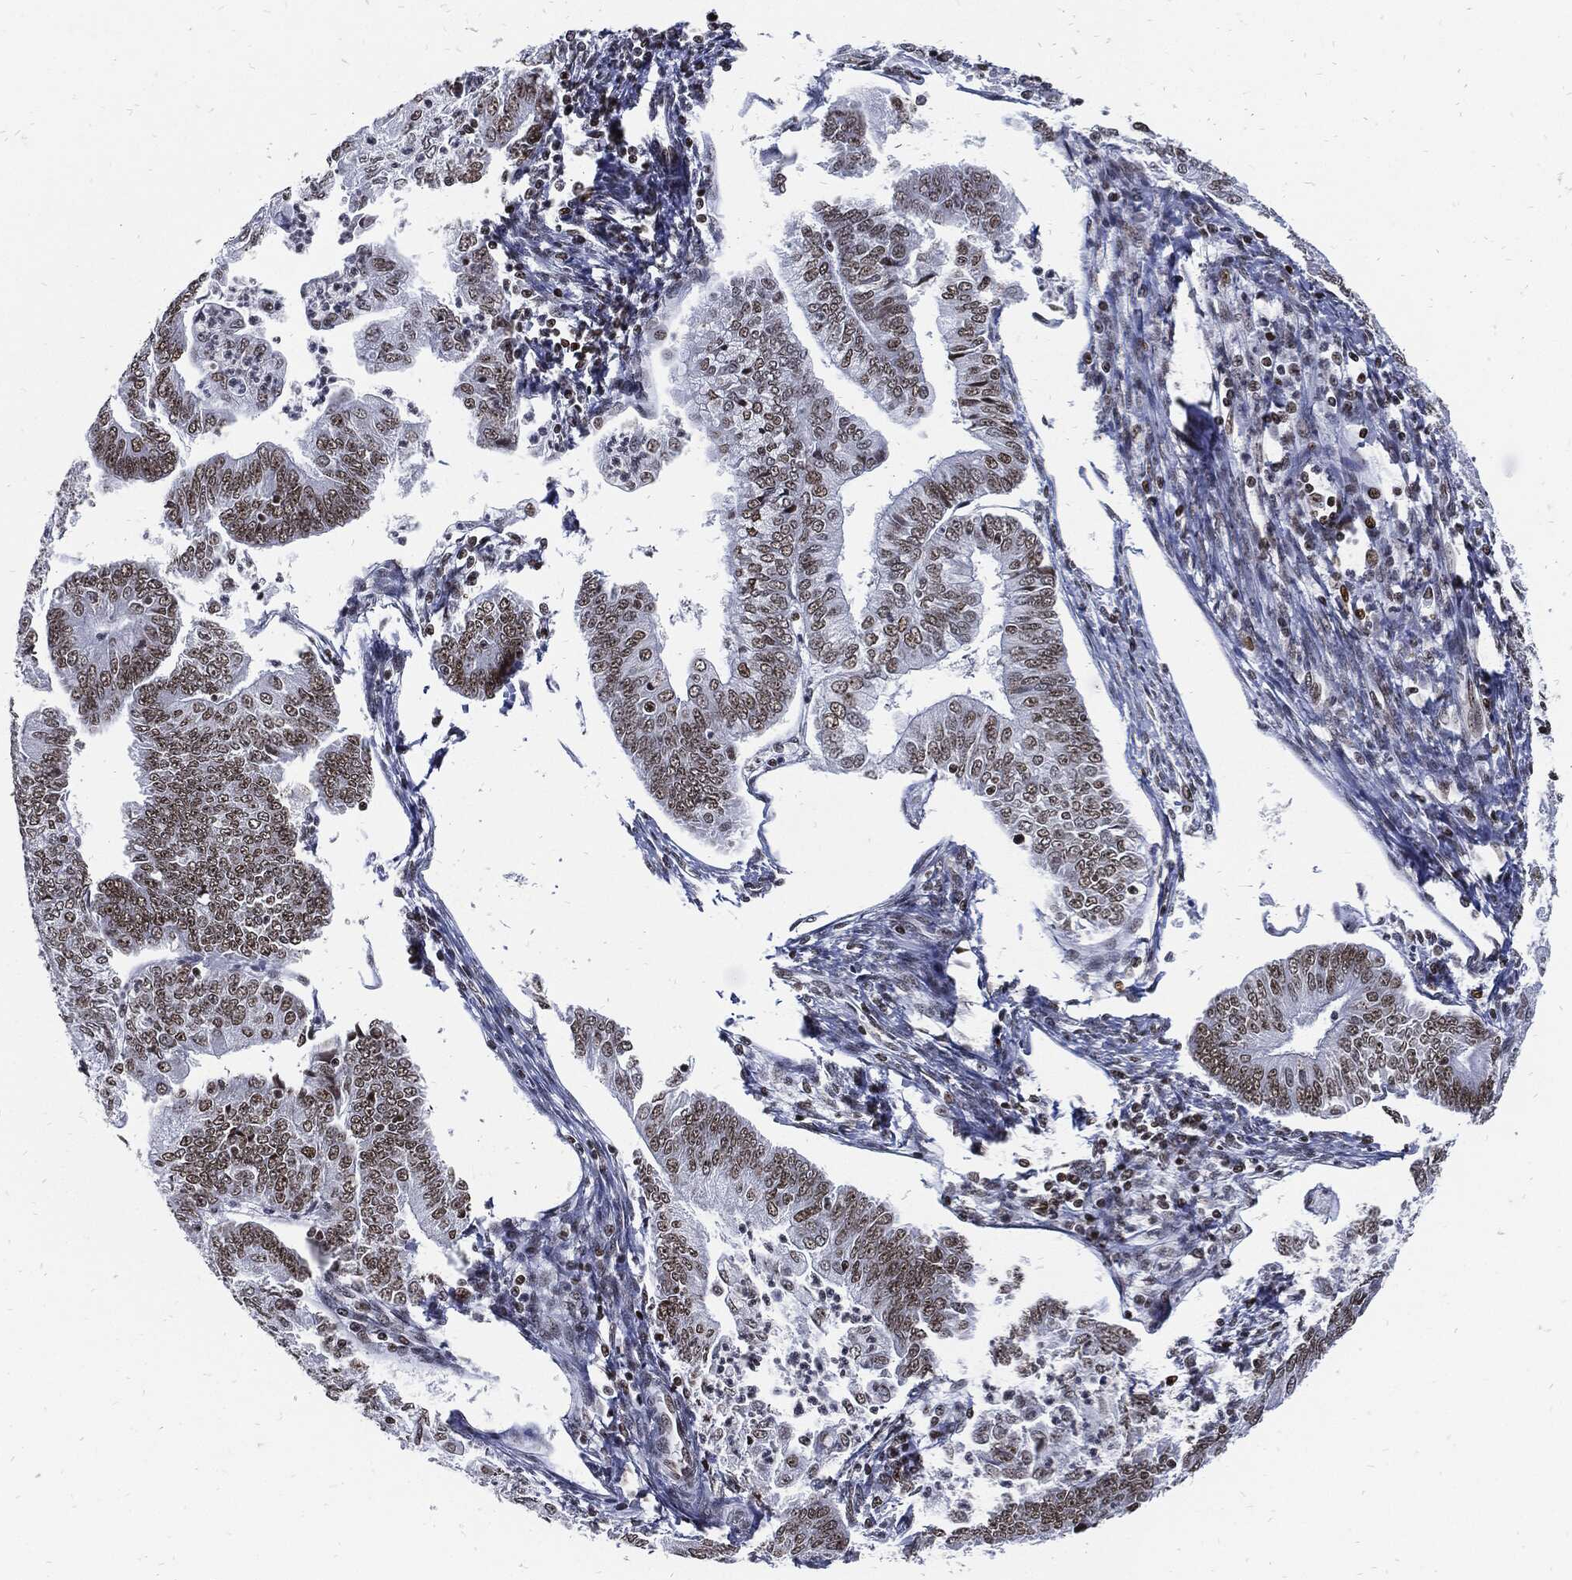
{"staining": {"intensity": "weak", "quantity": "25%-75%", "location": "nuclear"}, "tissue": "endometrial cancer", "cell_type": "Tumor cells", "image_type": "cancer", "snomed": [{"axis": "morphology", "description": "Adenocarcinoma, NOS"}, {"axis": "topography", "description": "Endometrium"}], "caption": "Immunohistochemistry histopathology image of neoplastic tissue: human endometrial cancer stained using IHC exhibits low levels of weak protein expression localized specifically in the nuclear of tumor cells, appearing as a nuclear brown color.", "gene": "TERF2", "patient": {"sex": "female", "age": 56}}